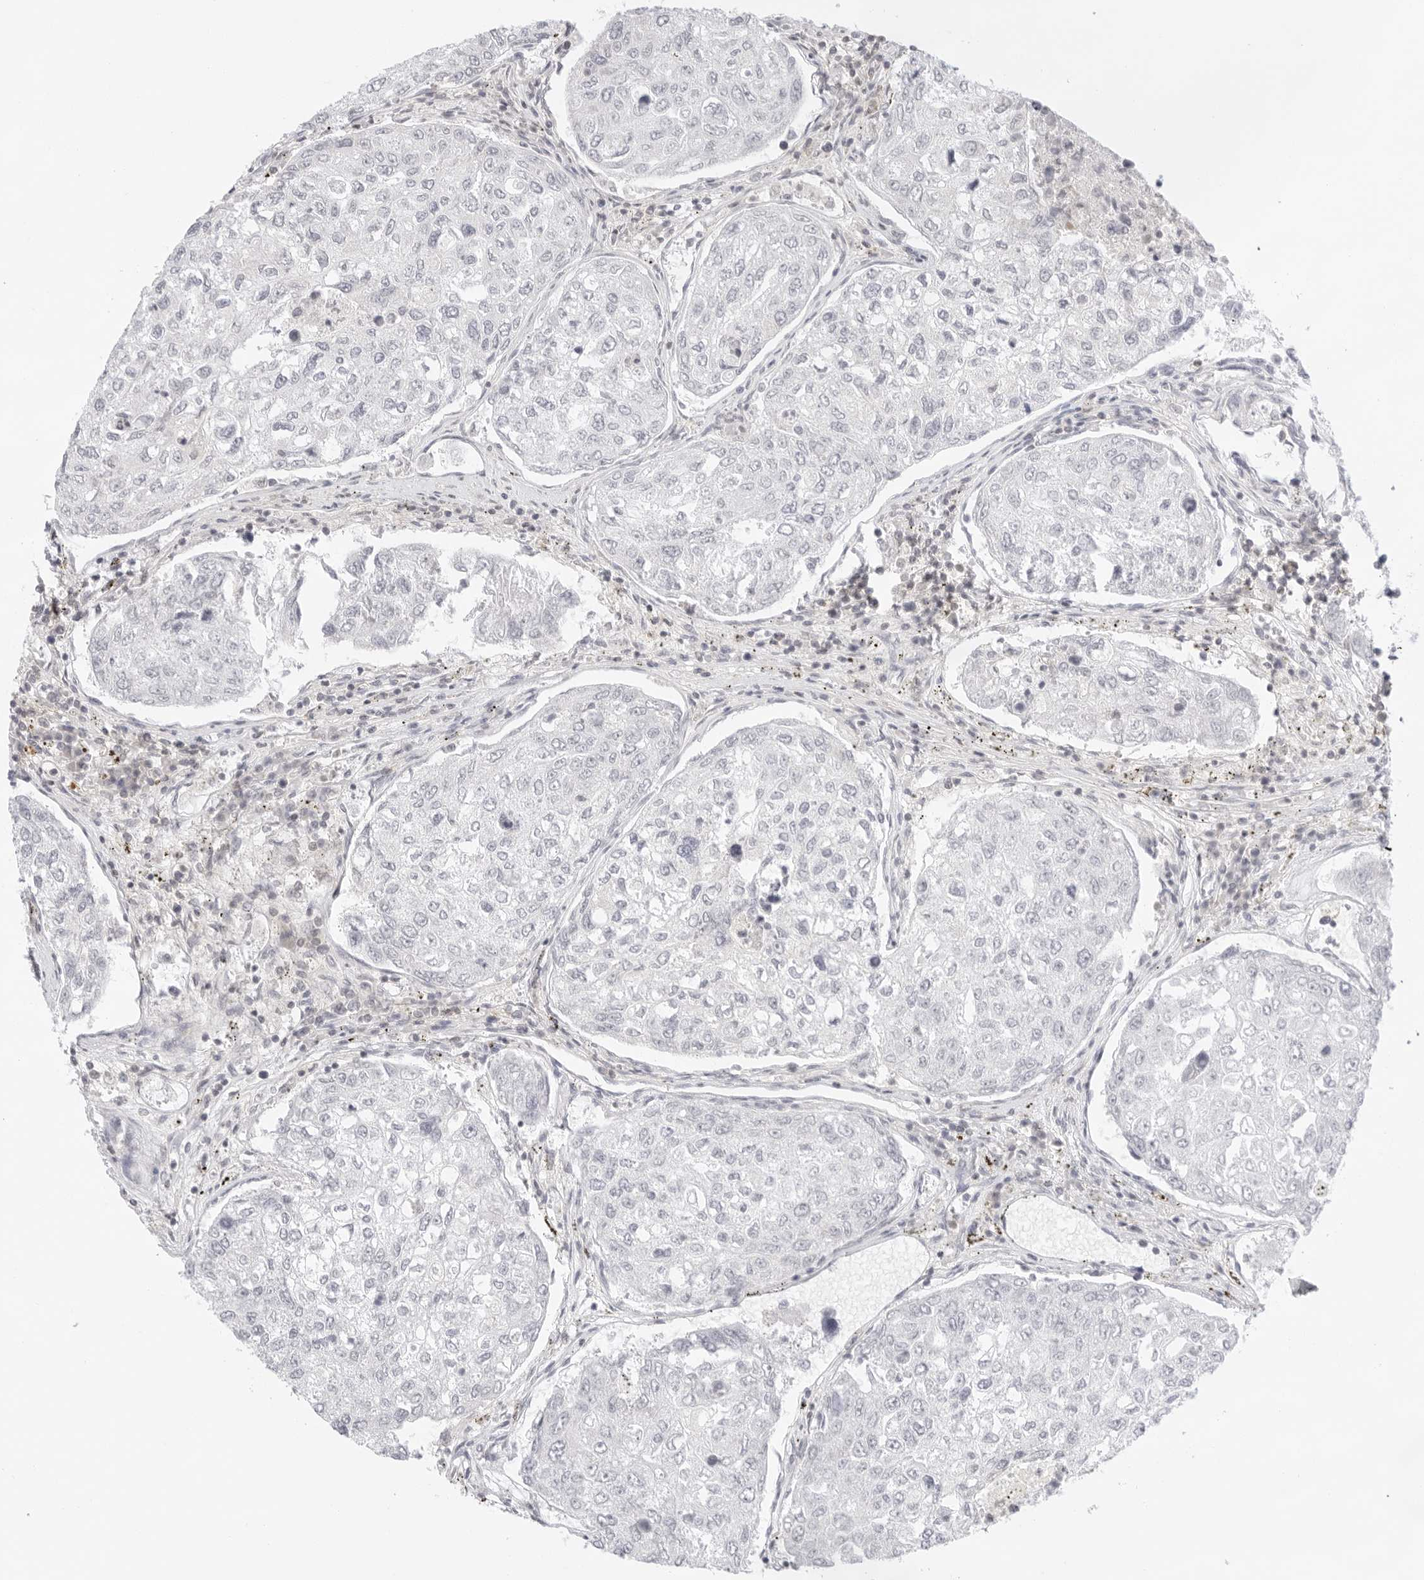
{"staining": {"intensity": "negative", "quantity": "none", "location": "none"}, "tissue": "urothelial cancer", "cell_type": "Tumor cells", "image_type": "cancer", "snomed": [{"axis": "morphology", "description": "Urothelial carcinoma, High grade"}, {"axis": "topography", "description": "Lymph node"}, {"axis": "topography", "description": "Urinary bladder"}], "caption": "Urothelial cancer was stained to show a protein in brown. There is no significant positivity in tumor cells. The staining was performed using DAB to visualize the protein expression in brown, while the nuclei were stained in blue with hematoxylin (Magnification: 20x).", "gene": "TNFRSF14", "patient": {"sex": "male", "age": 51}}